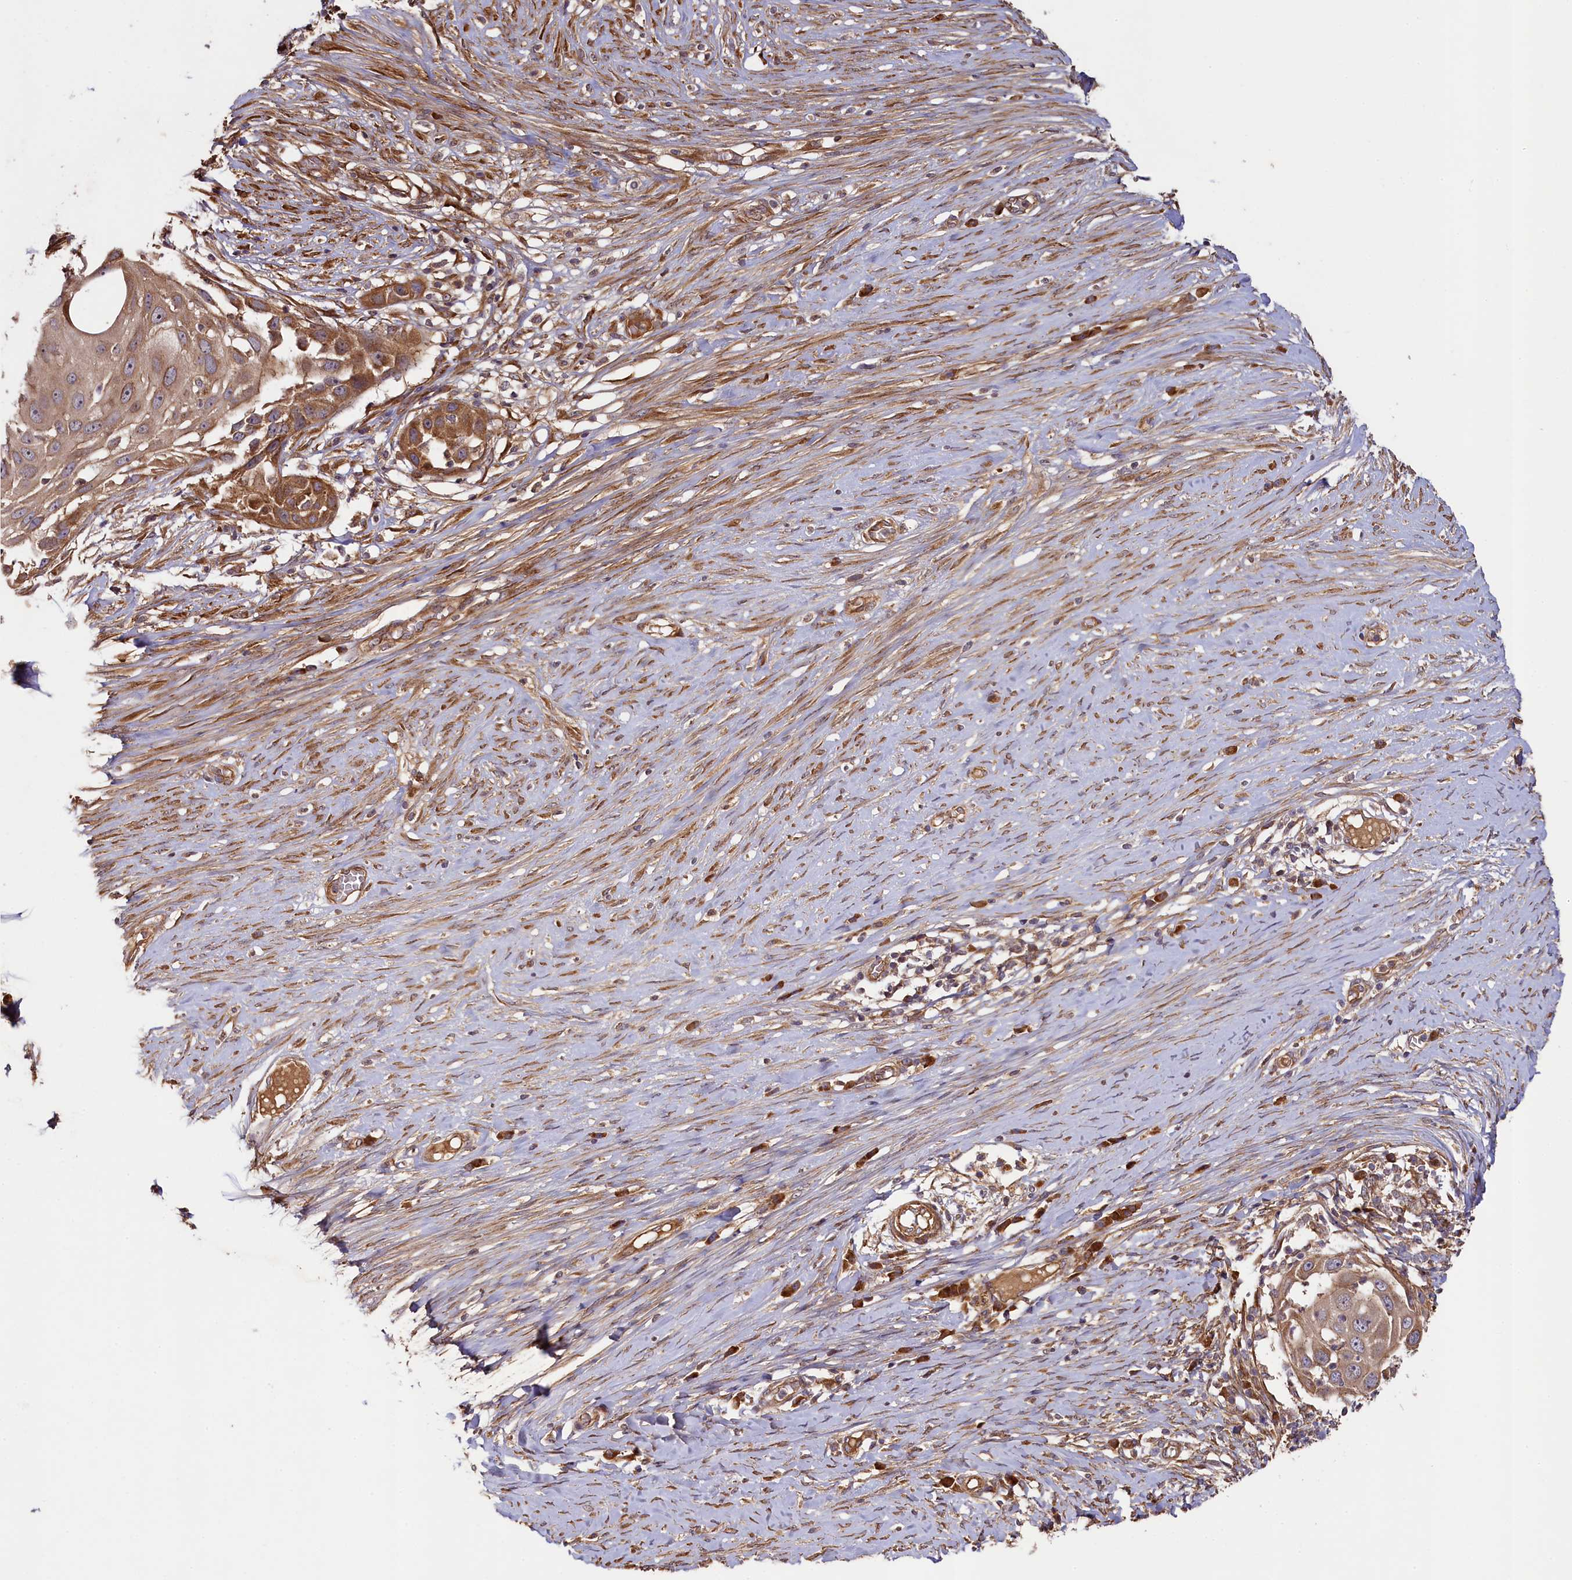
{"staining": {"intensity": "moderate", "quantity": ">75%", "location": "cytoplasmic/membranous"}, "tissue": "skin cancer", "cell_type": "Tumor cells", "image_type": "cancer", "snomed": [{"axis": "morphology", "description": "Squamous cell carcinoma, NOS"}, {"axis": "topography", "description": "Skin"}], "caption": "Immunohistochemical staining of skin squamous cell carcinoma exhibits medium levels of moderate cytoplasmic/membranous positivity in approximately >75% of tumor cells.", "gene": "CCDC102A", "patient": {"sex": "female", "age": 44}}